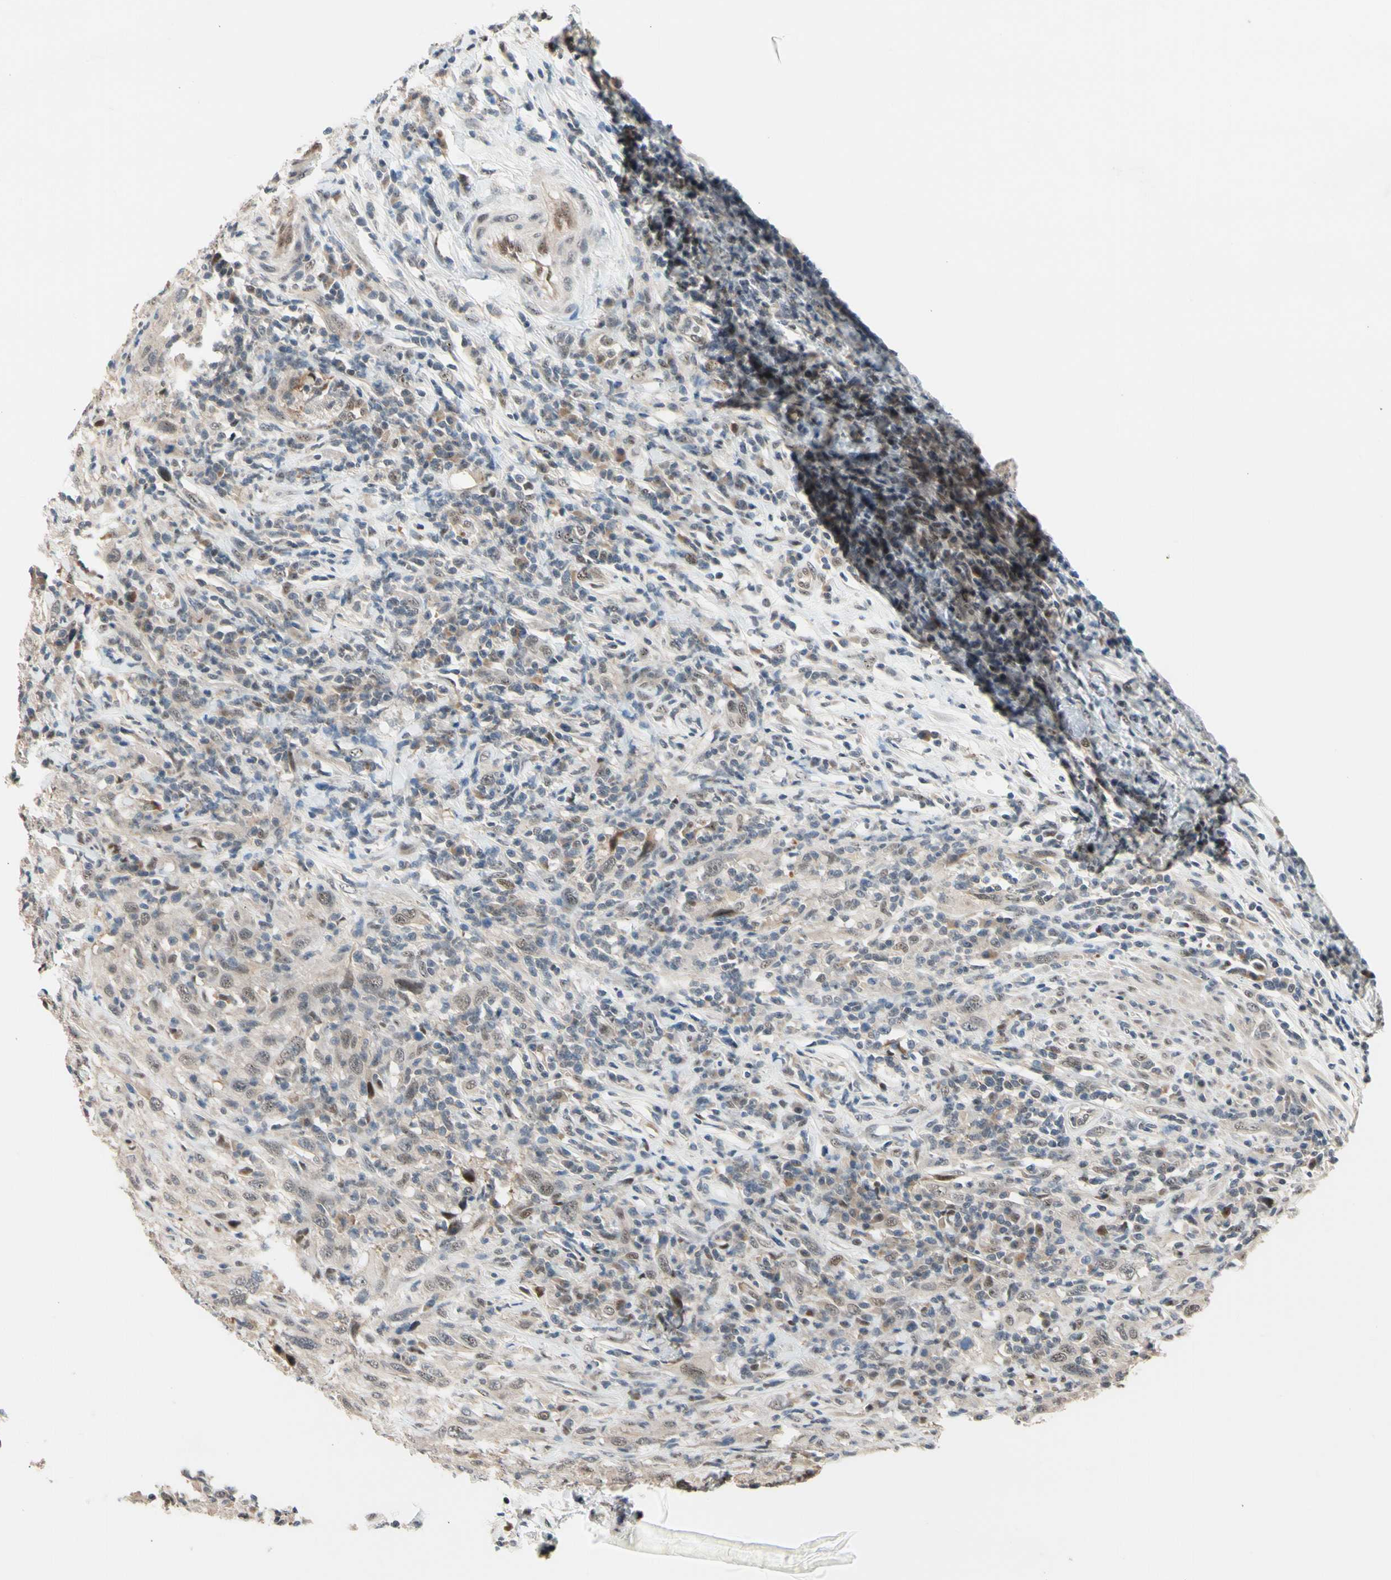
{"staining": {"intensity": "weak", "quantity": "25%-75%", "location": "cytoplasmic/membranous,nuclear"}, "tissue": "urothelial cancer", "cell_type": "Tumor cells", "image_type": "cancer", "snomed": [{"axis": "morphology", "description": "Urothelial carcinoma, High grade"}, {"axis": "topography", "description": "Urinary bladder"}], "caption": "The micrograph demonstrates staining of urothelial cancer, revealing weak cytoplasmic/membranous and nuclear protein positivity (brown color) within tumor cells. The protein of interest is shown in brown color, while the nuclei are stained blue.", "gene": "NGEF", "patient": {"sex": "male", "age": 61}}